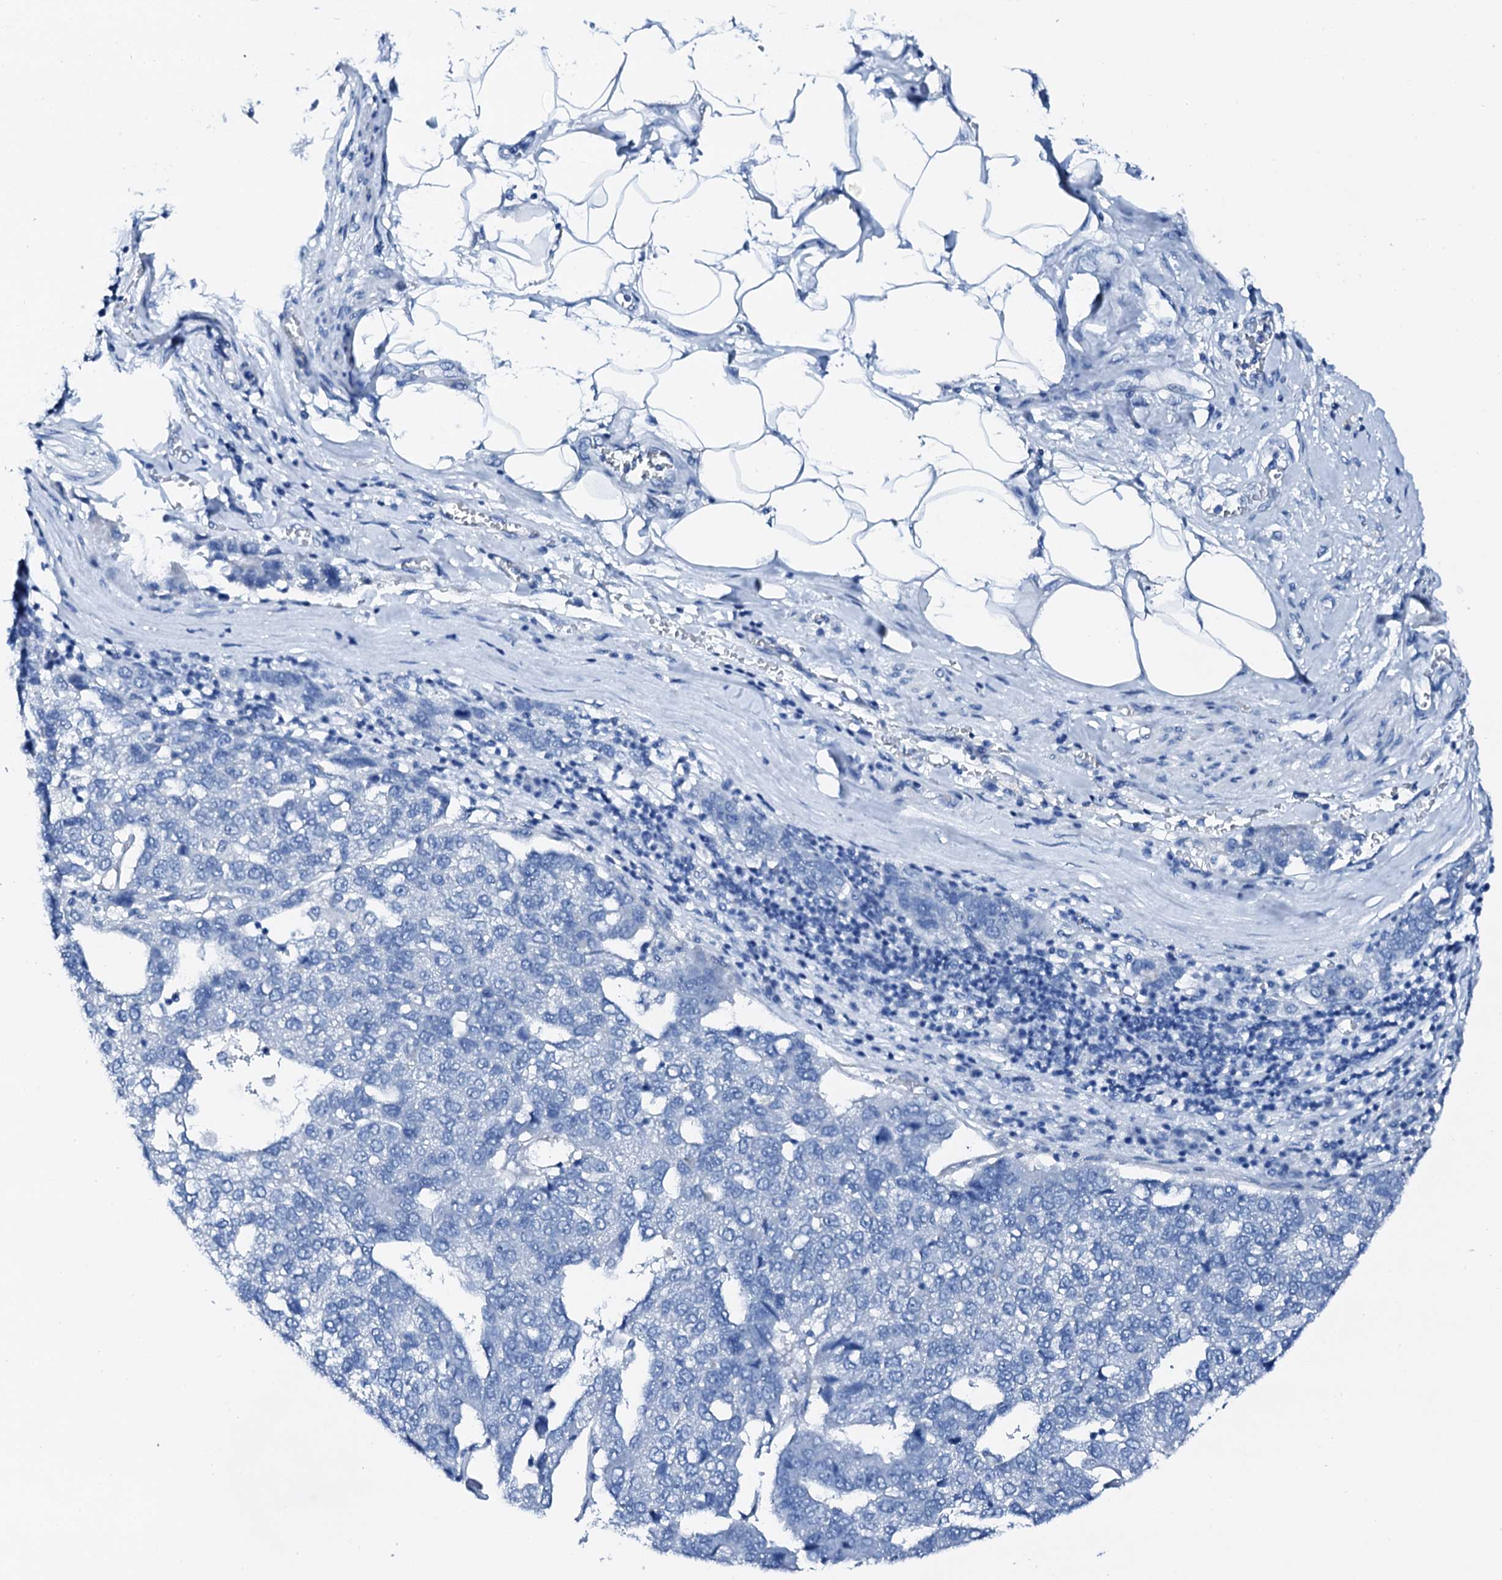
{"staining": {"intensity": "negative", "quantity": "none", "location": "none"}, "tissue": "pancreatic cancer", "cell_type": "Tumor cells", "image_type": "cancer", "snomed": [{"axis": "morphology", "description": "Adenocarcinoma, NOS"}, {"axis": "topography", "description": "Pancreas"}], "caption": "IHC of human pancreatic adenocarcinoma reveals no expression in tumor cells.", "gene": "PTH", "patient": {"sex": "female", "age": 61}}